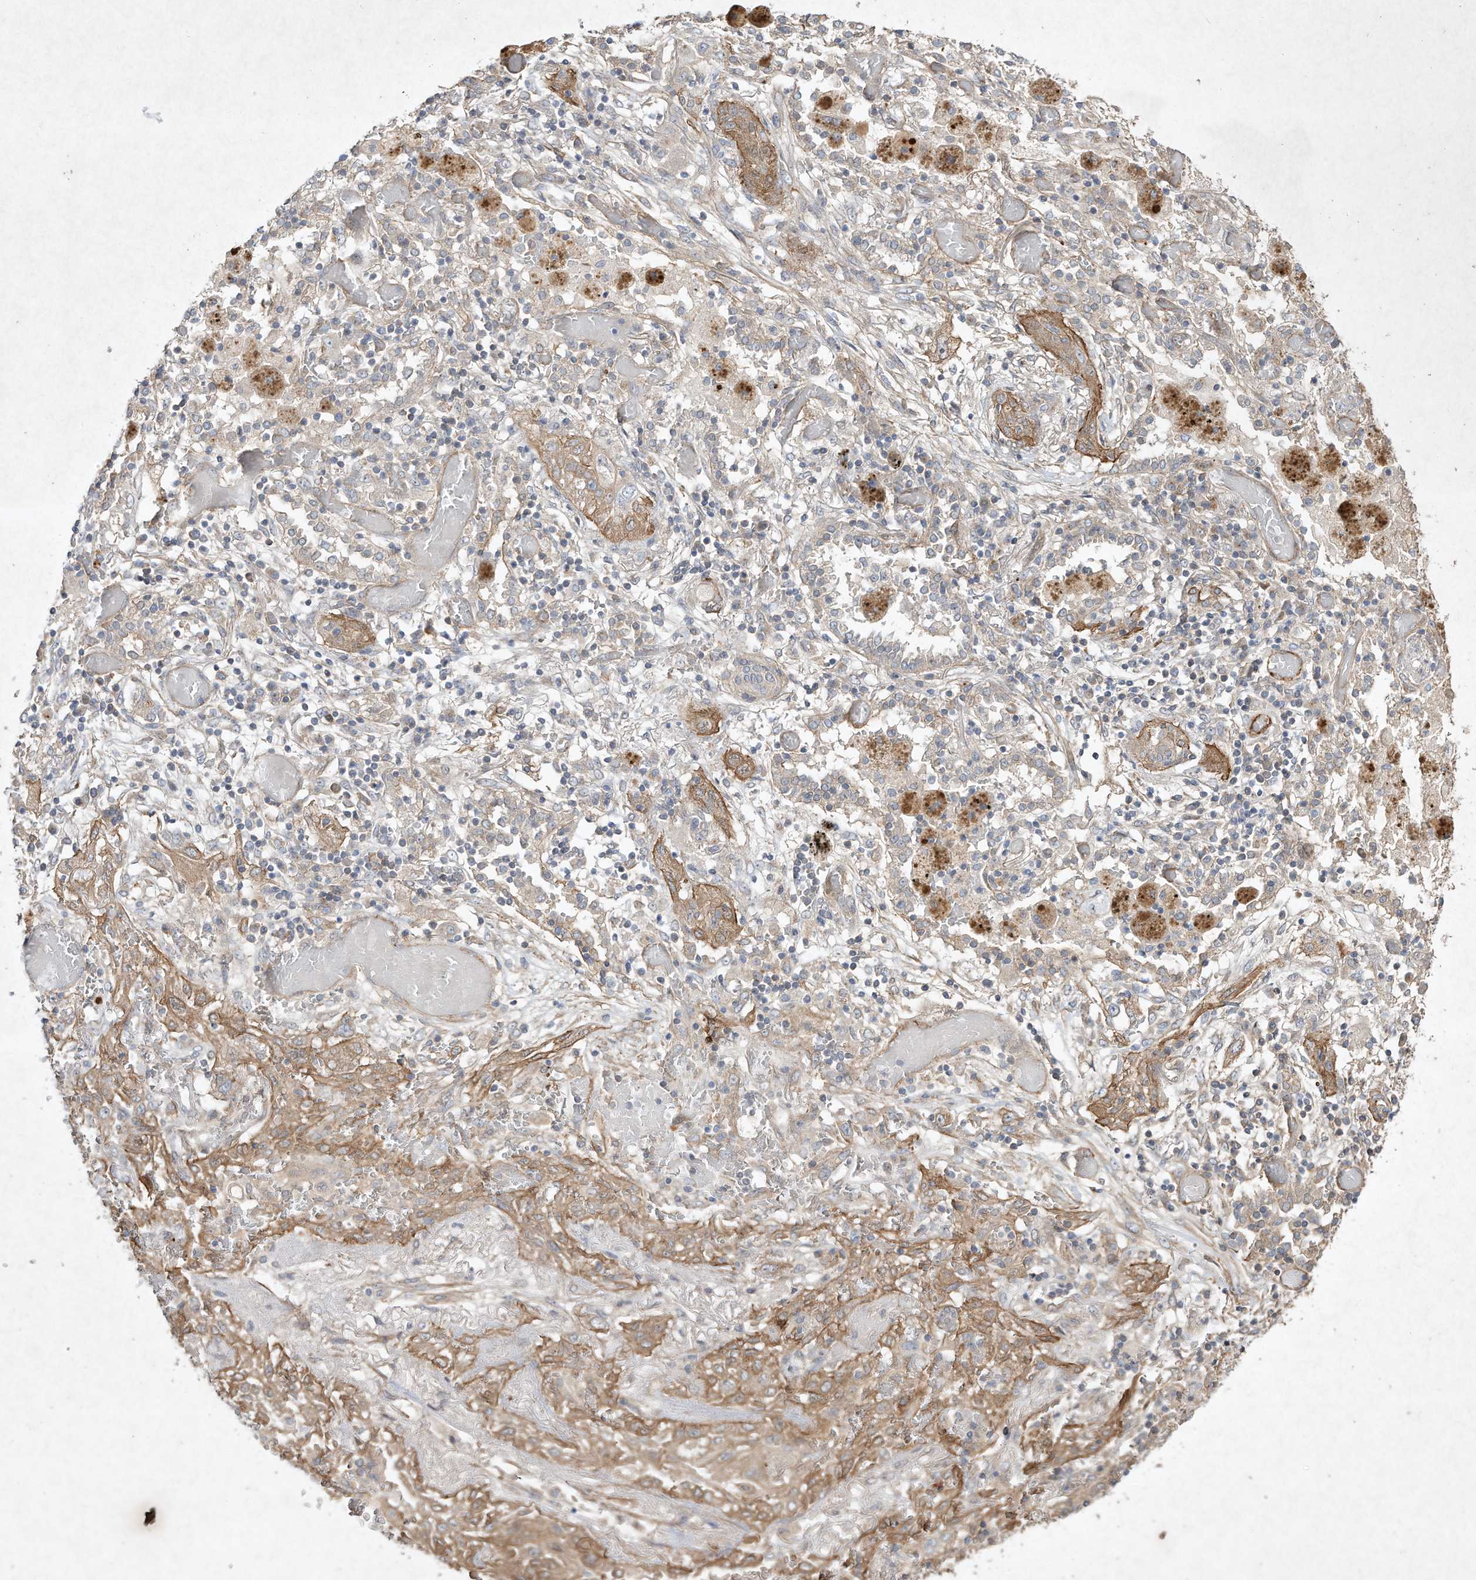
{"staining": {"intensity": "moderate", "quantity": ">75%", "location": "cytoplasmic/membranous"}, "tissue": "lung cancer", "cell_type": "Tumor cells", "image_type": "cancer", "snomed": [{"axis": "morphology", "description": "Squamous cell carcinoma, NOS"}, {"axis": "topography", "description": "Lung"}], "caption": "IHC of human lung cancer (squamous cell carcinoma) demonstrates medium levels of moderate cytoplasmic/membranous positivity in about >75% of tumor cells.", "gene": "HTR5A", "patient": {"sex": "female", "age": 47}}